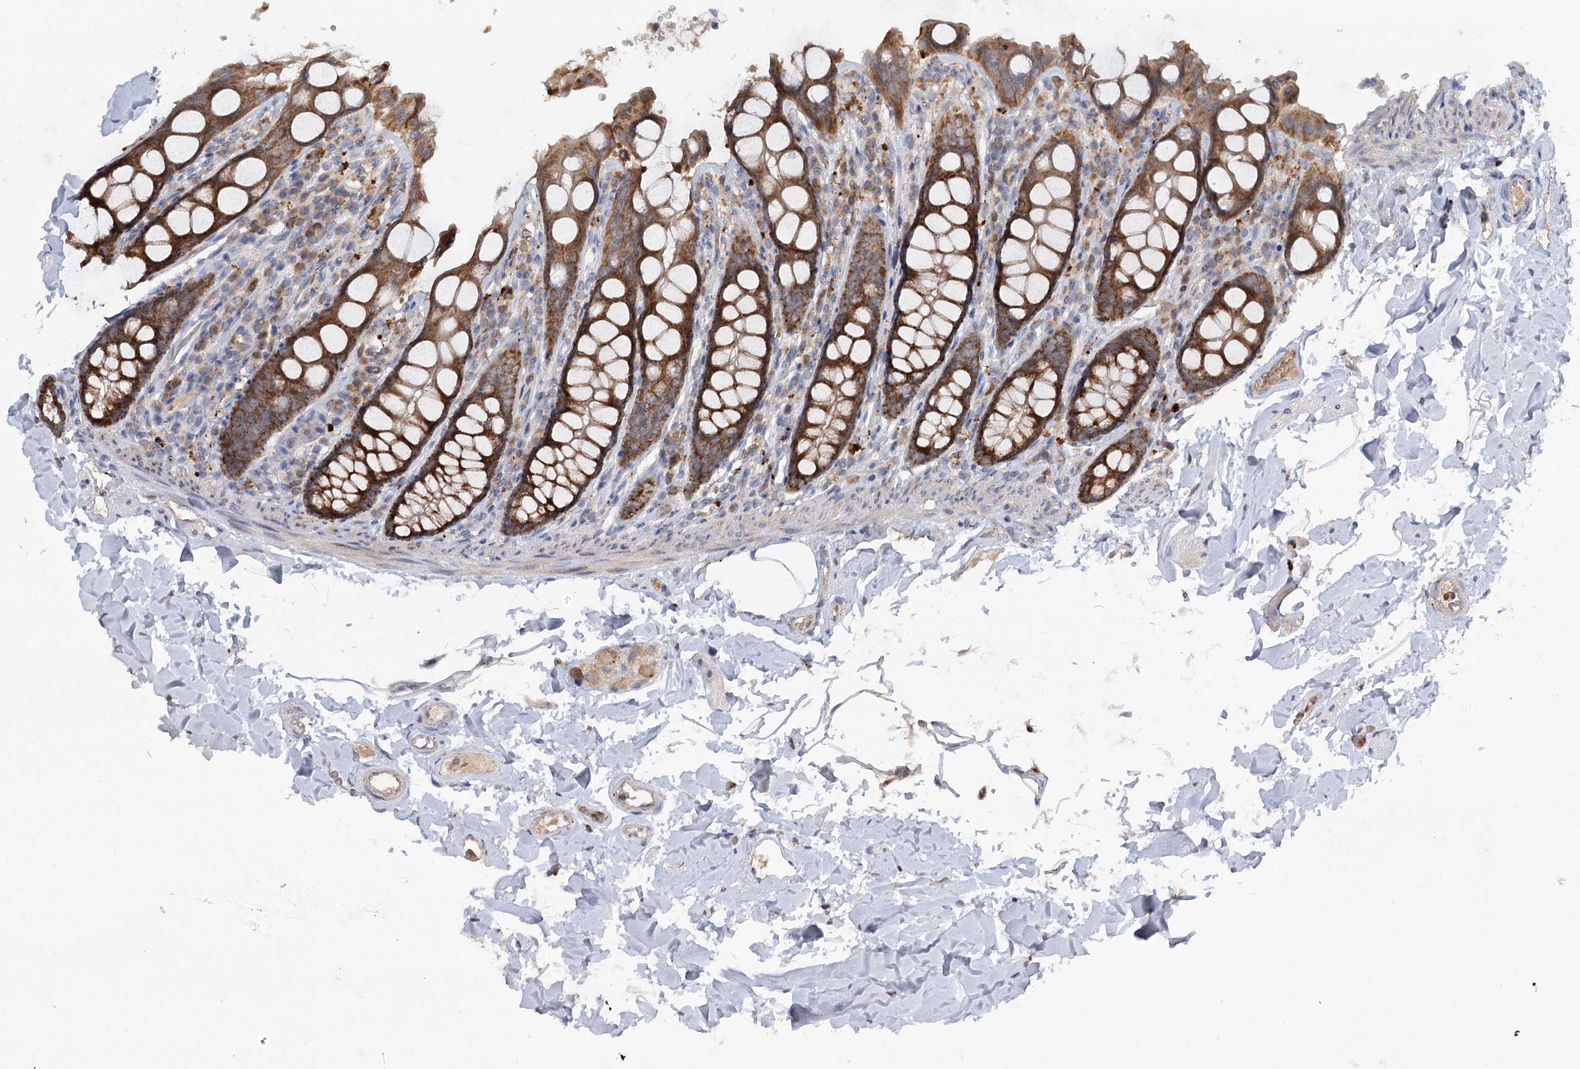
{"staining": {"intensity": "weak", "quantity": ">75%", "location": "cytoplasmic/membranous"}, "tissue": "colon", "cell_type": "Endothelial cells", "image_type": "normal", "snomed": [{"axis": "morphology", "description": "Normal tissue, NOS"}, {"axis": "topography", "description": "Colon"}, {"axis": "topography", "description": "Peripheral nerve tissue"}], "caption": "The immunohistochemical stain highlights weak cytoplasmic/membranous positivity in endothelial cells of normal colon.", "gene": "PYROXD2", "patient": {"sex": "female", "age": 61}}